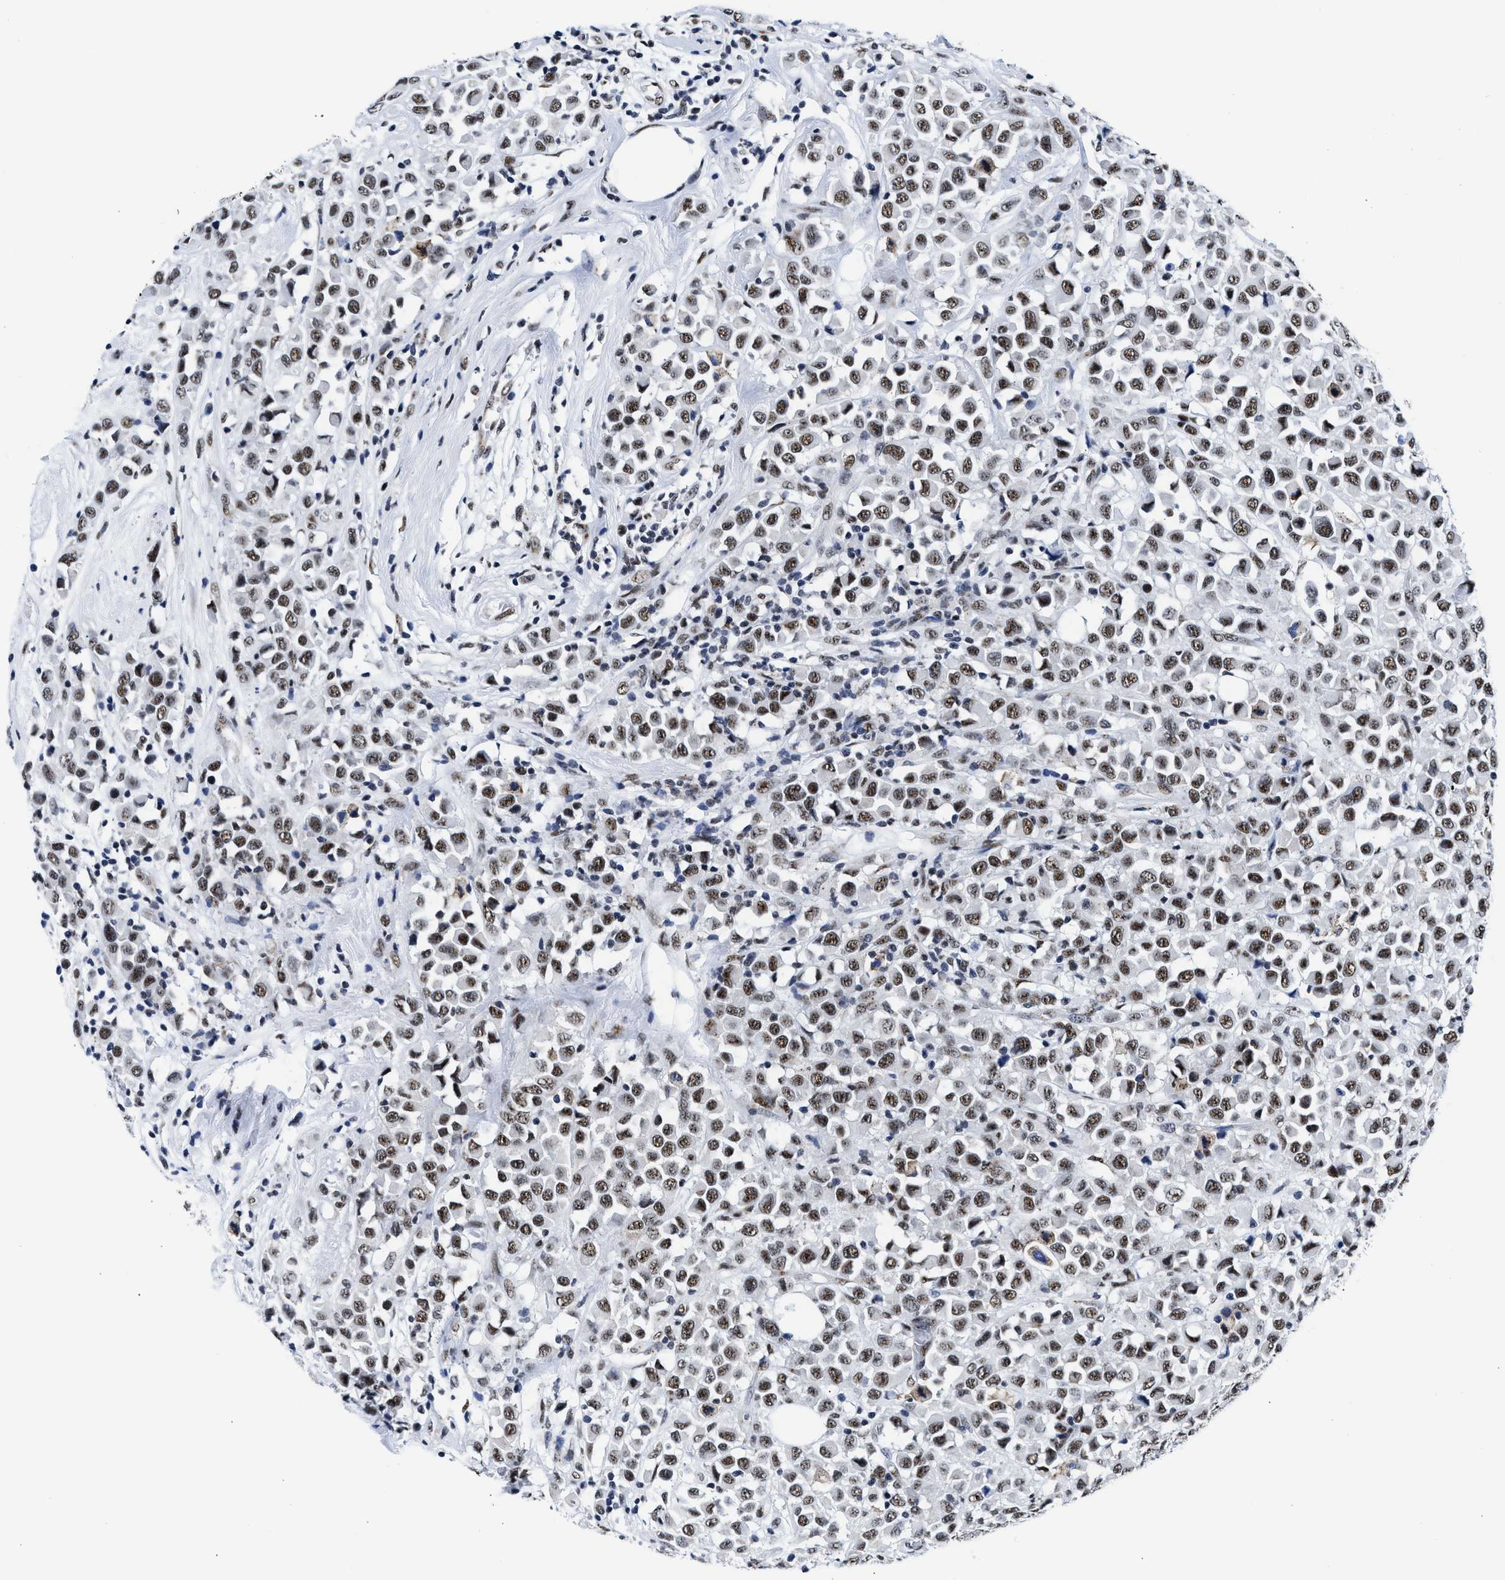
{"staining": {"intensity": "moderate", "quantity": ">75%", "location": "nuclear"}, "tissue": "breast cancer", "cell_type": "Tumor cells", "image_type": "cancer", "snomed": [{"axis": "morphology", "description": "Duct carcinoma"}, {"axis": "topography", "description": "Breast"}], "caption": "This image shows immunohistochemistry staining of breast cancer (invasive ductal carcinoma), with medium moderate nuclear staining in approximately >75% of tumor cells.", "gene": "RBM8A", "patient": {"sex": "female", "age": 61}}